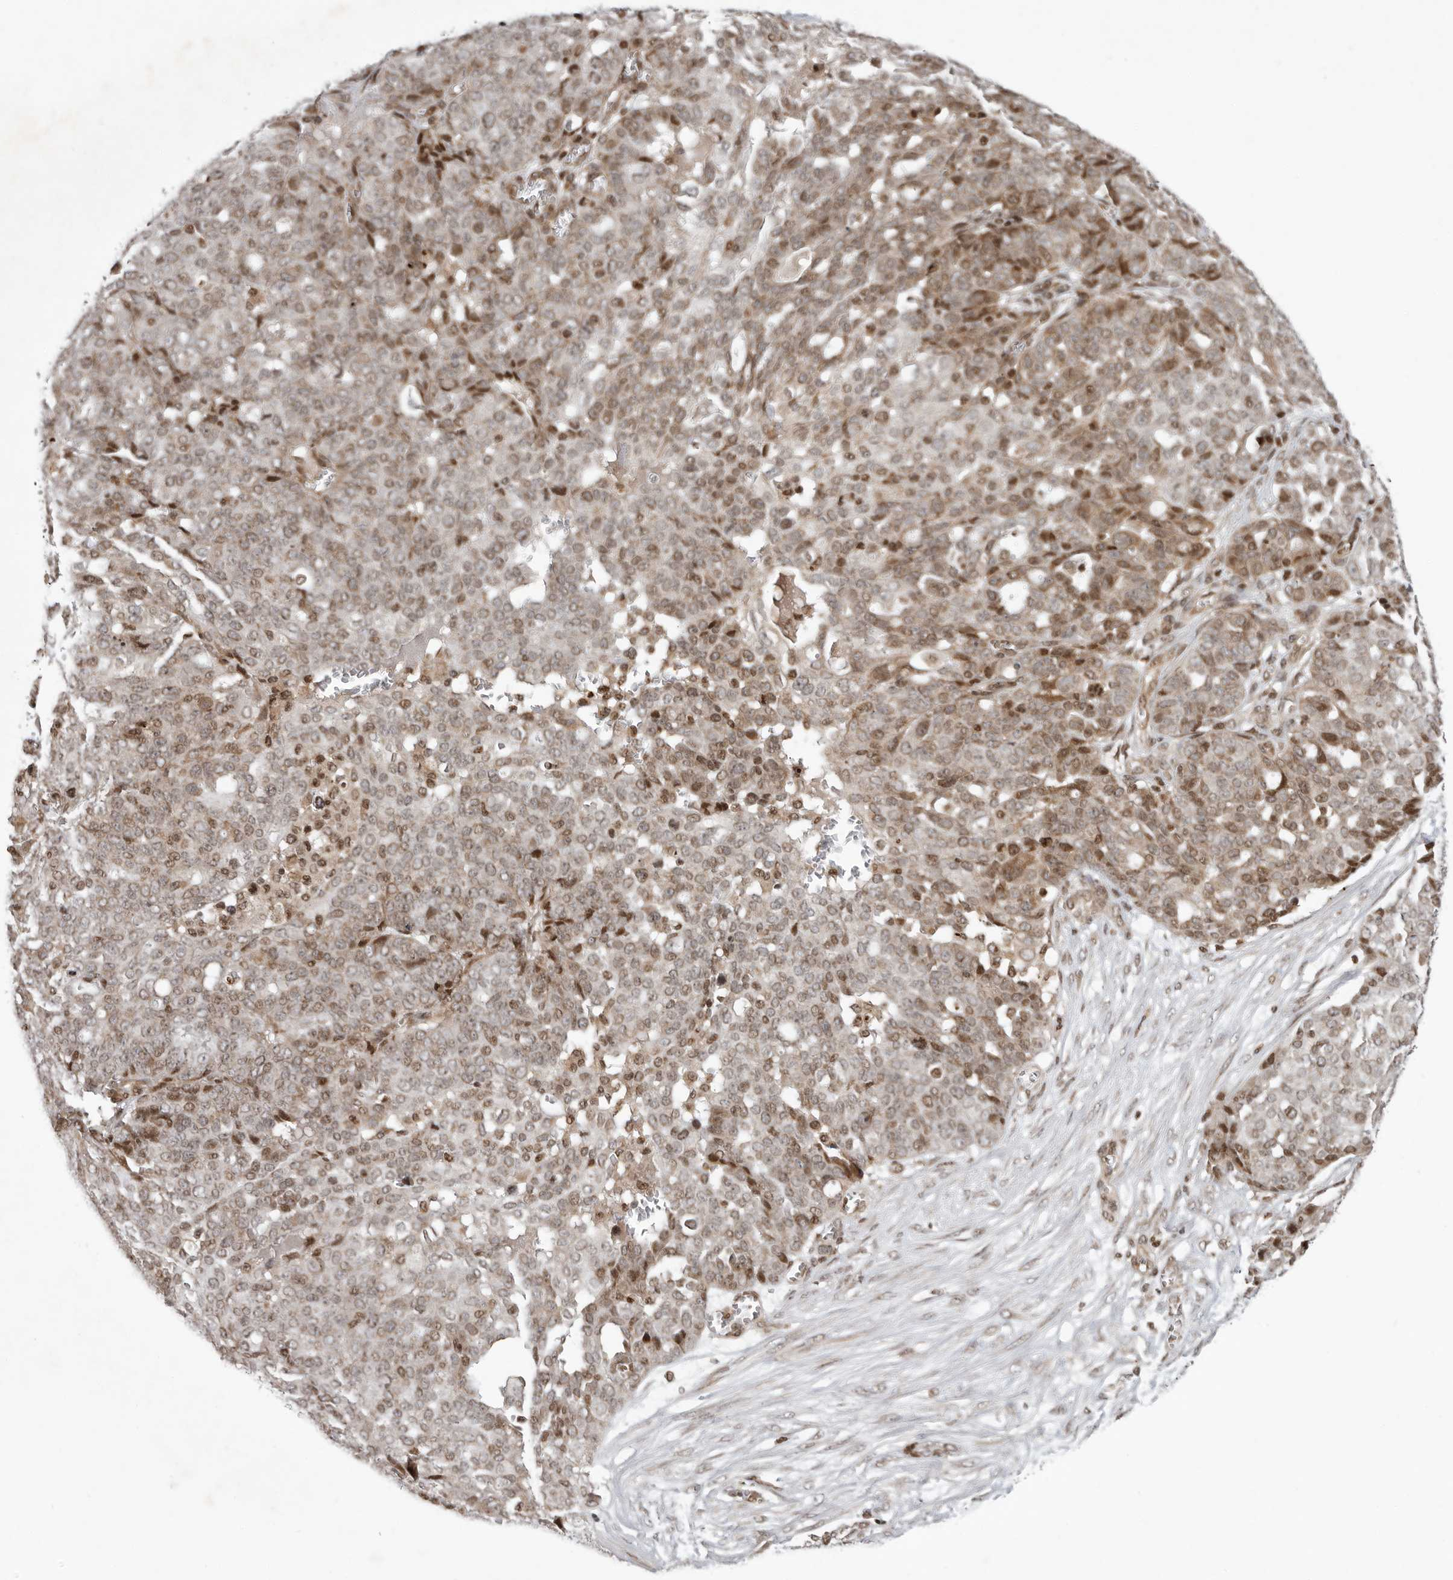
{"staining": {"intensity": "moderate", "quantity": ">75%", "location": "nuclear"}, "tissue": "ovarian cancer", "cell_type": "Tumor cells", "image_type": "cancer", "snomed": [{"axis": "morphology", "description": "Cystadenocarcinoma, serous, NOS"}, {"axis": "topography", "description": "Soft tissue"}, {"axis": "topography", "description": "Ovary"}], "caption": "DAB (3,3'-diaminobenzidine) immunohistochemical staining of serous cystadenocarcinoma (ovarian) exhibits moderate nuclear protein staining in approximately >75% of tumor cells.", "gene": "RABIF", "patient": {"sex": "female", "age": 57}}